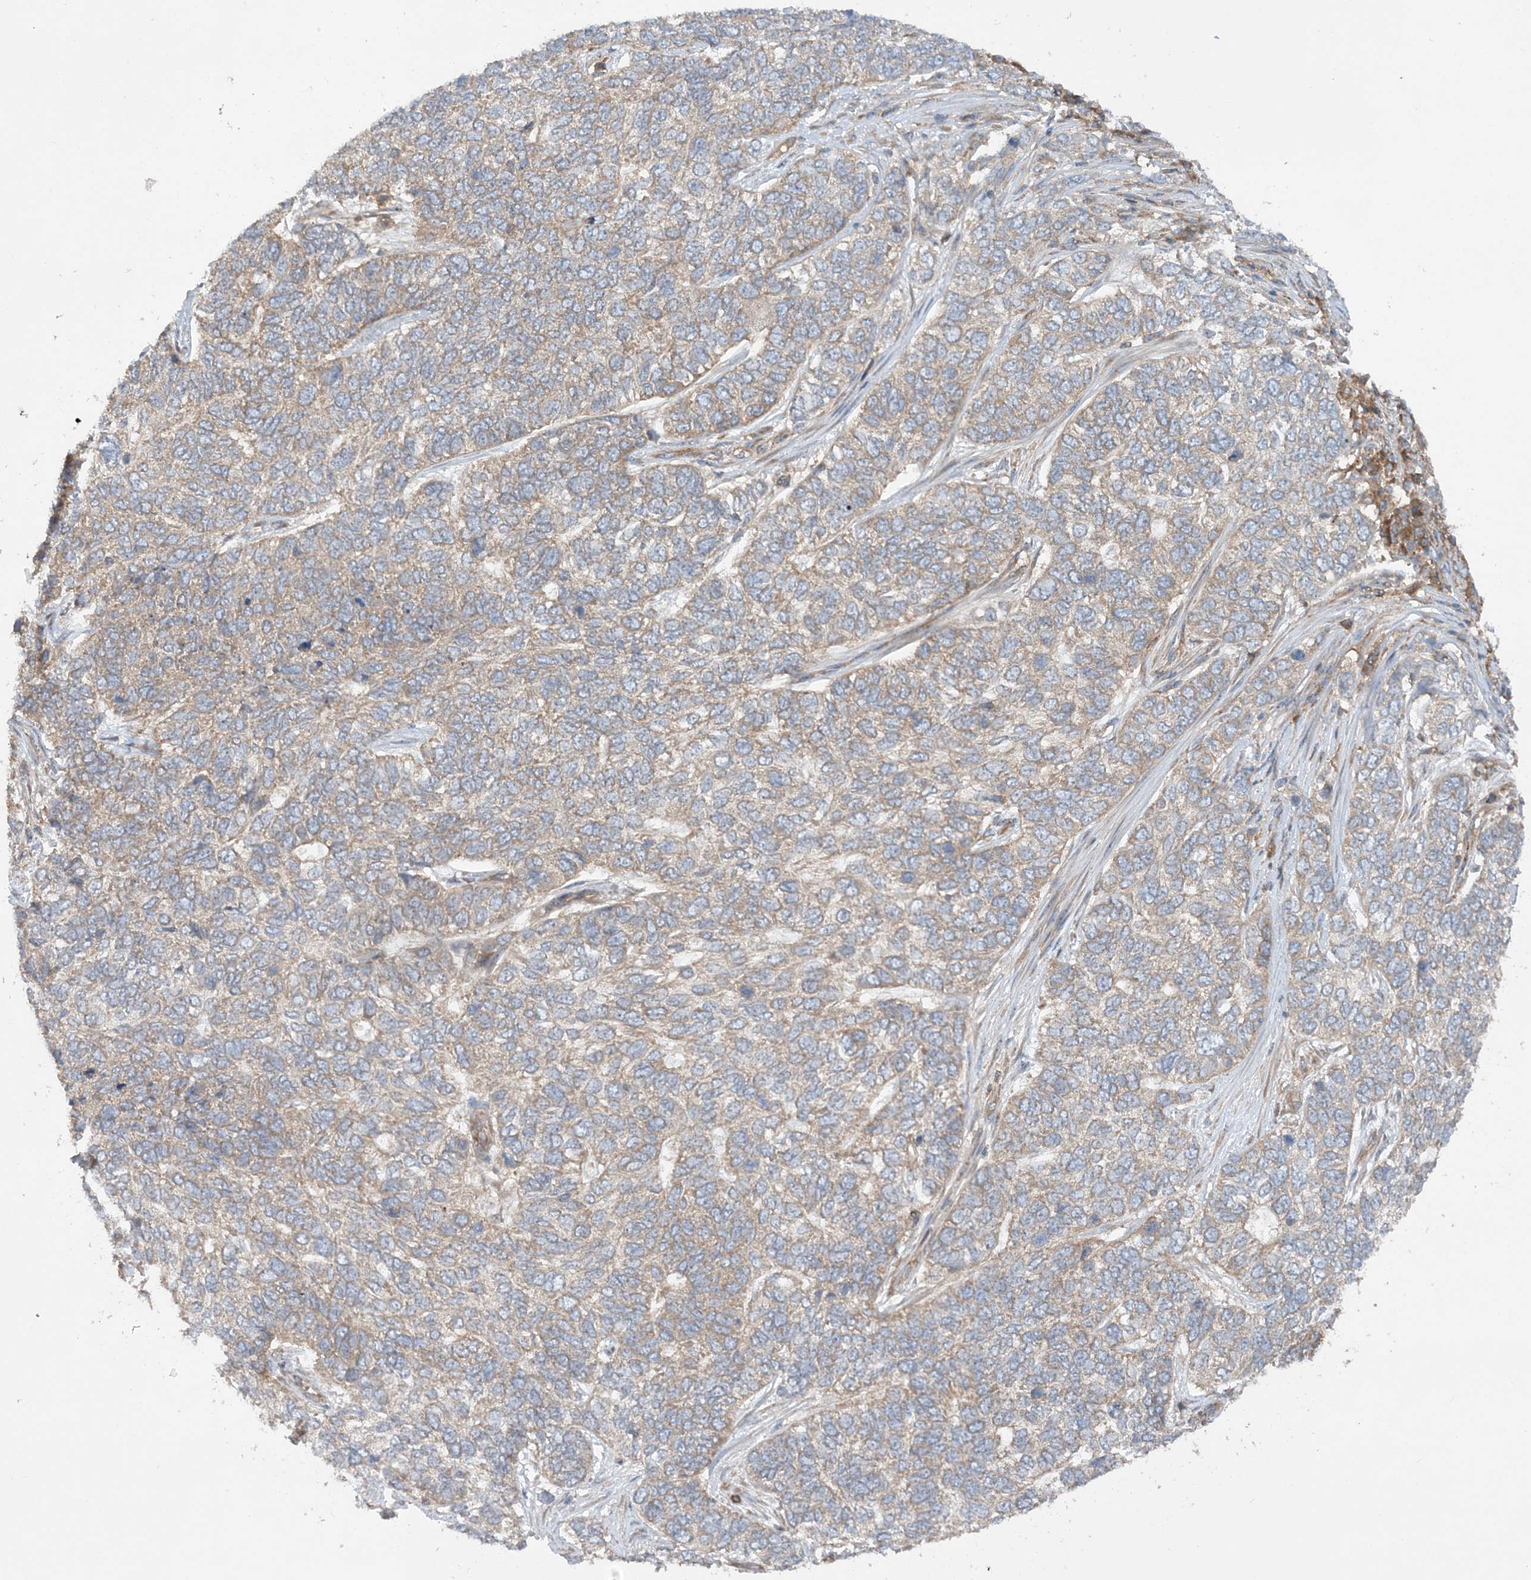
{"staining": {"intensity": "weak", "quantity": "25%-75%", "location": "cytoplasmic/membranous"}, "tissue": "skin cancer", "cell_type": "Tumor cells", "image_type": "cancer", "snomed": [{"axis": "morphology", "description": "Basal cell carcinoma"}, {"axis": "topography", "description": "Skin"}], "caption": "Protein expression analysis of skin cancer (basal cell carcinoma) exhibits weak cytoplasmic/membranous positivity in about 25%-75% of tumor cells.", "gene": "ACAP2", "patient": {"sex": "female", "age": 65}}